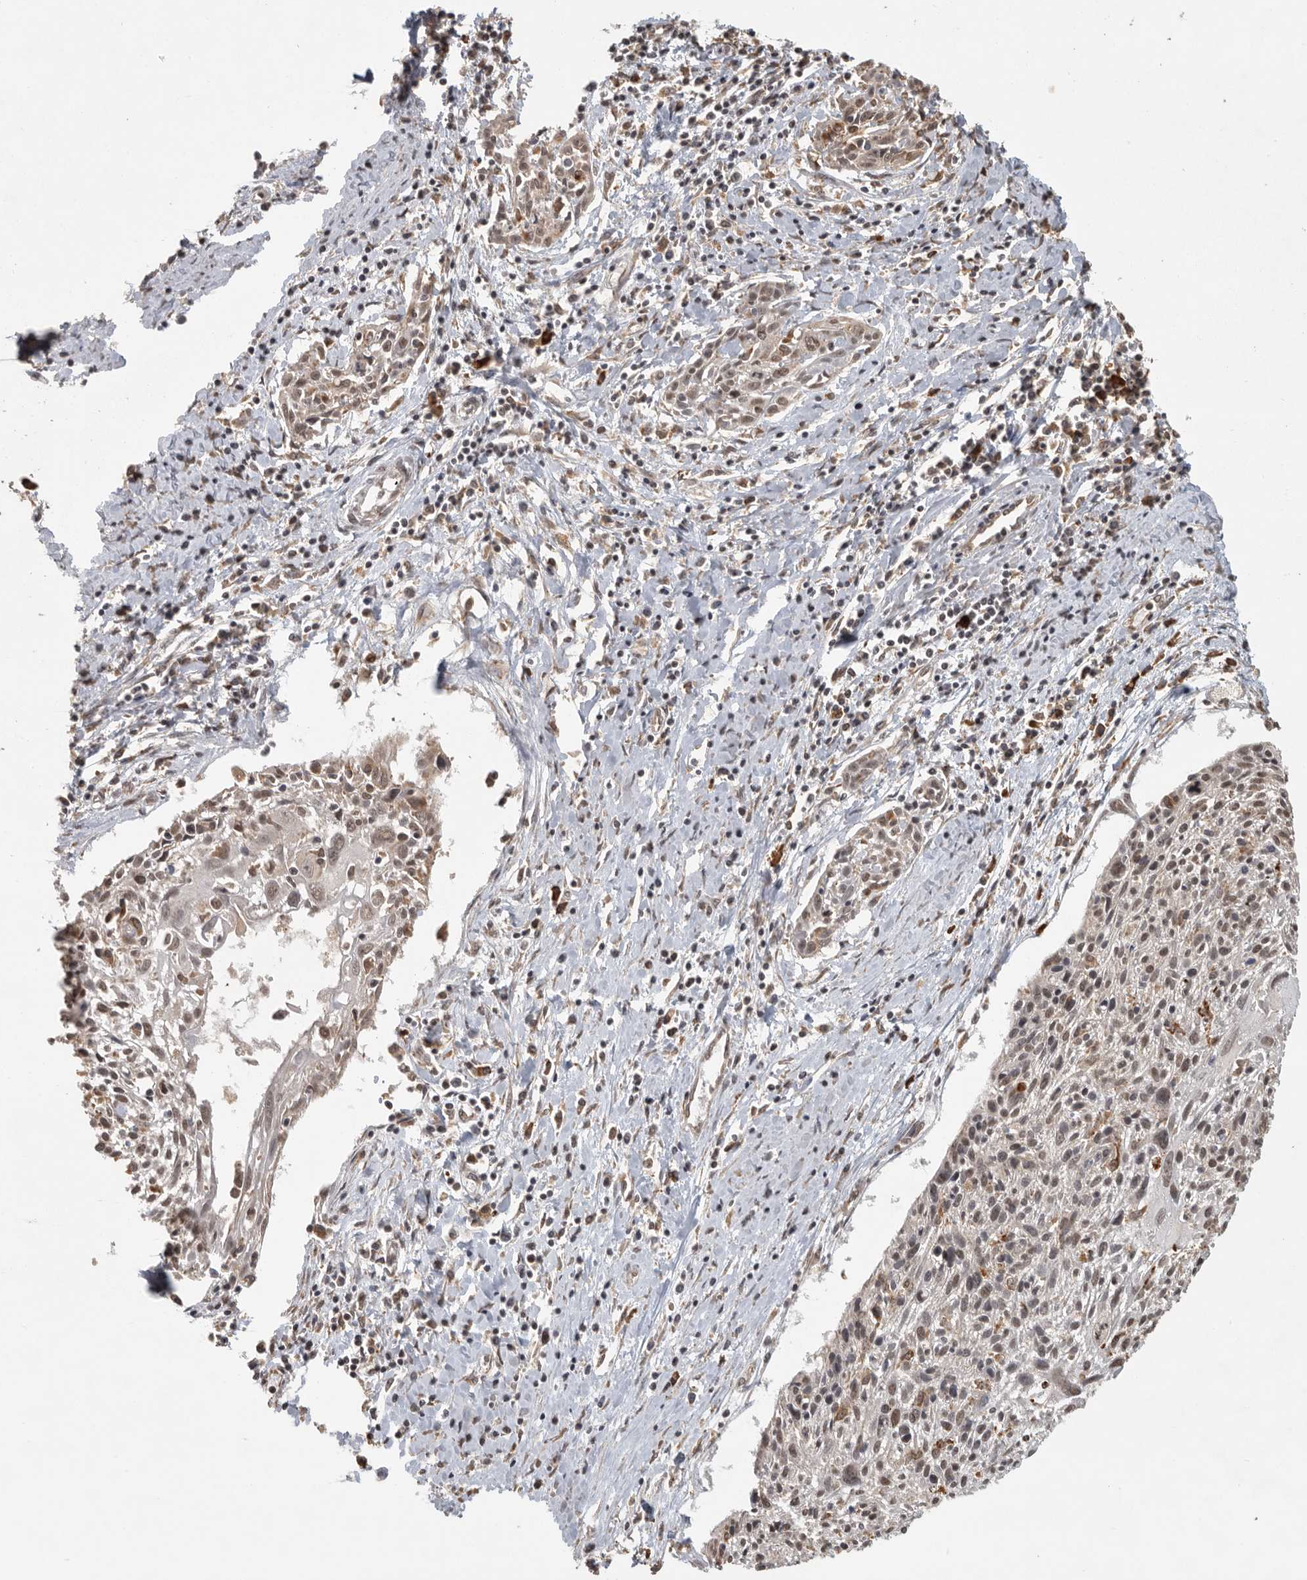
{"staining": {"intensity": "weak", "quantity": "25%-75%", "location": "cytoplasmic/membranous,nuclear"}, "tissue": "cervical cancer", "cell_type": "Tumor cells", "image_type": "cancer", "snomed": [{"axis": "morphology", "description": "Squamous cell carcinoma, NOS"}, {"axis": "topography", "description": "Cervix"}], "caption": "Cervical cancer (squamous cell carcinoma) stained with a protein marker reveals weak staining in tumor cells.", "gene": "ZNF83", "patient": {"sex": "female", "age": 51}}